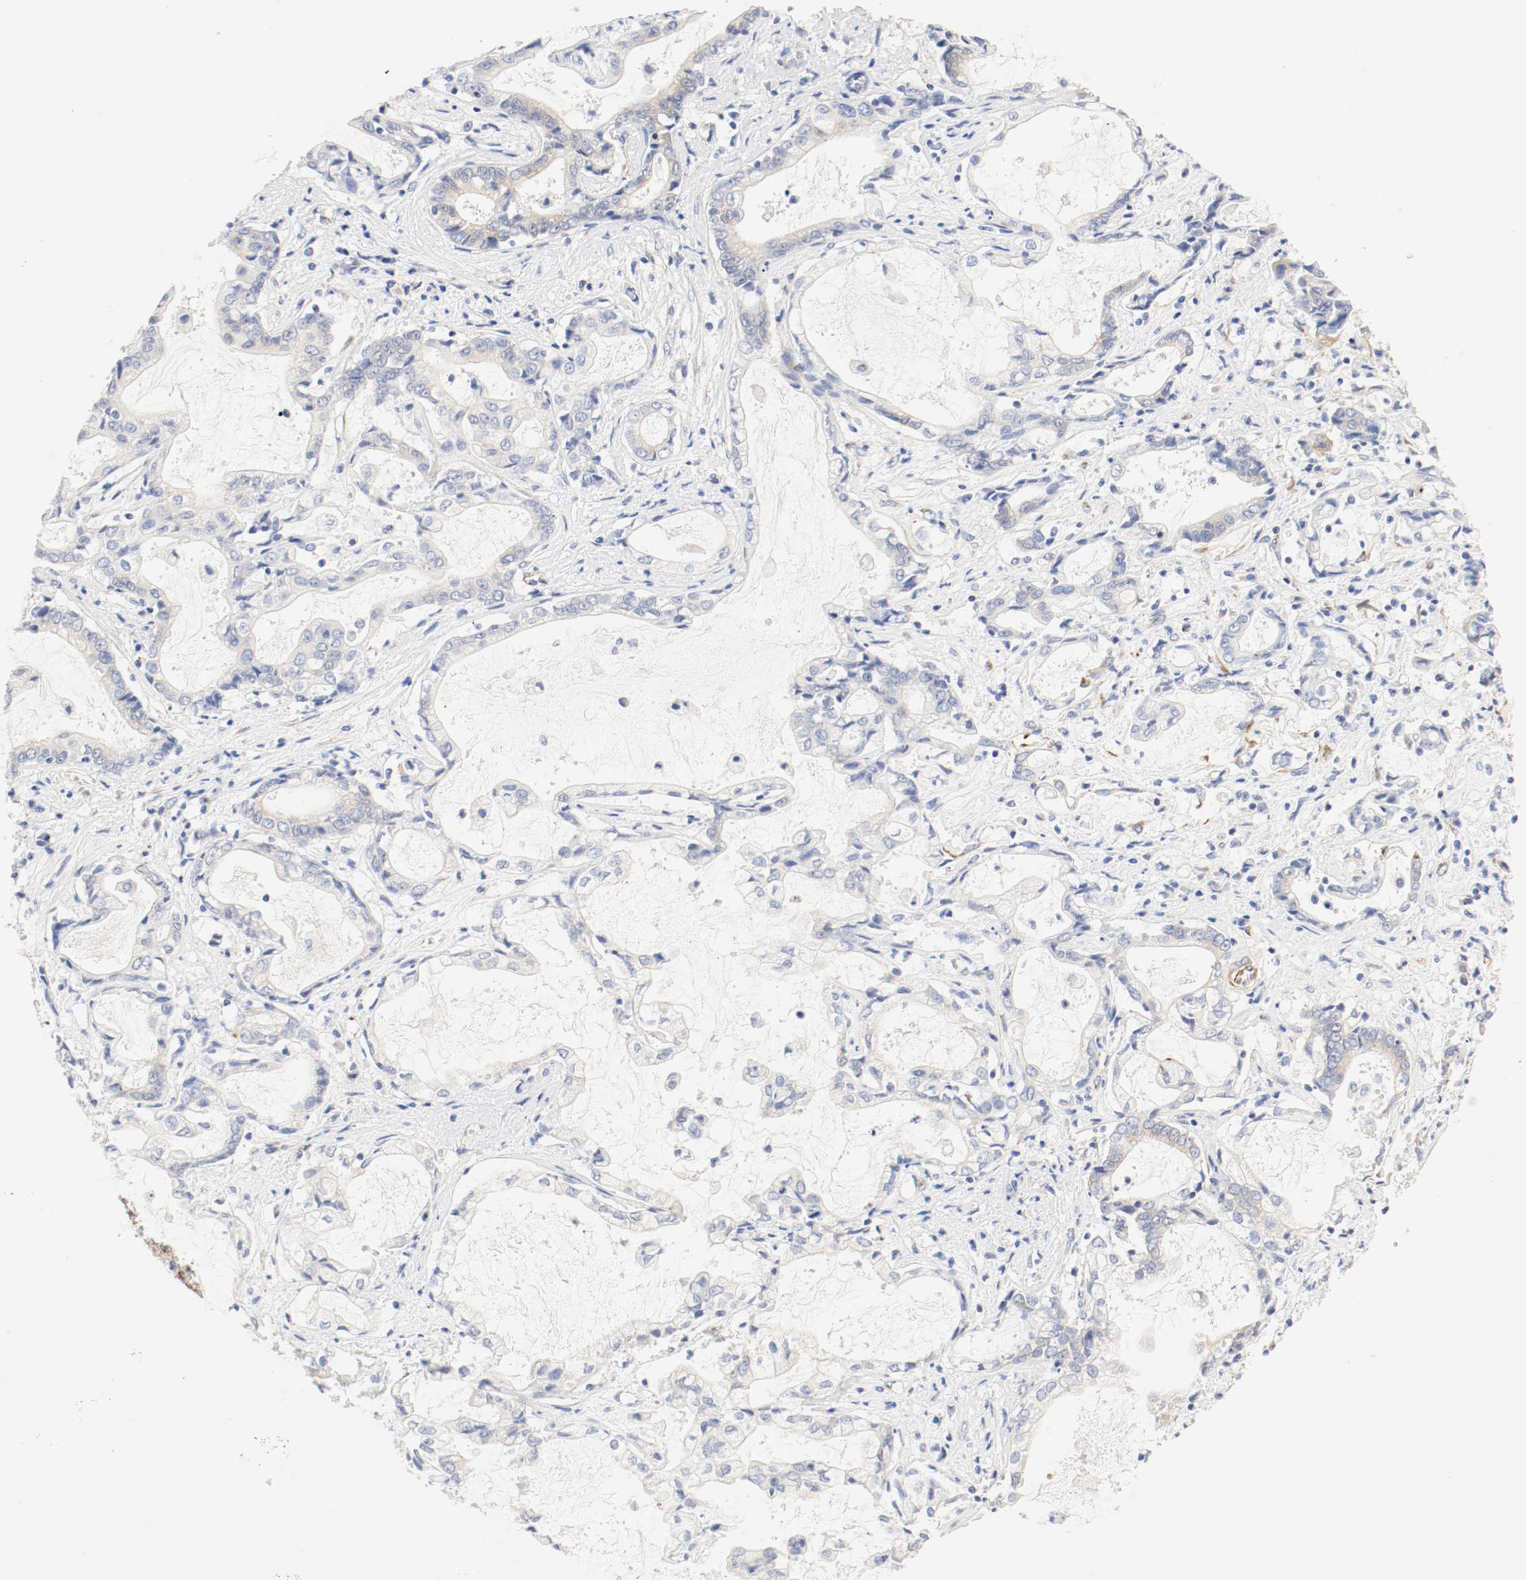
{"staining": {"intensity": "weak", "quantity": "<25%", "location": "cytoplasmic/membranous"}, "tissue": "liver cancer", "cell_type": "Tumor cells", "image_type": "cancer", "snomed": [{"axis": "morphology", "description": "Cholangiocarcinoma"}, {"axis": "topography", "description": "Liver"}], "caption": "A high-resolution image shows immunohistochemistry (IHC) staining of cholangiocarcinoma (liver), which displays no significant positivity in tumor cells.", "gene": "GIT1", "patient": {"sex": "male", "age": 57}}